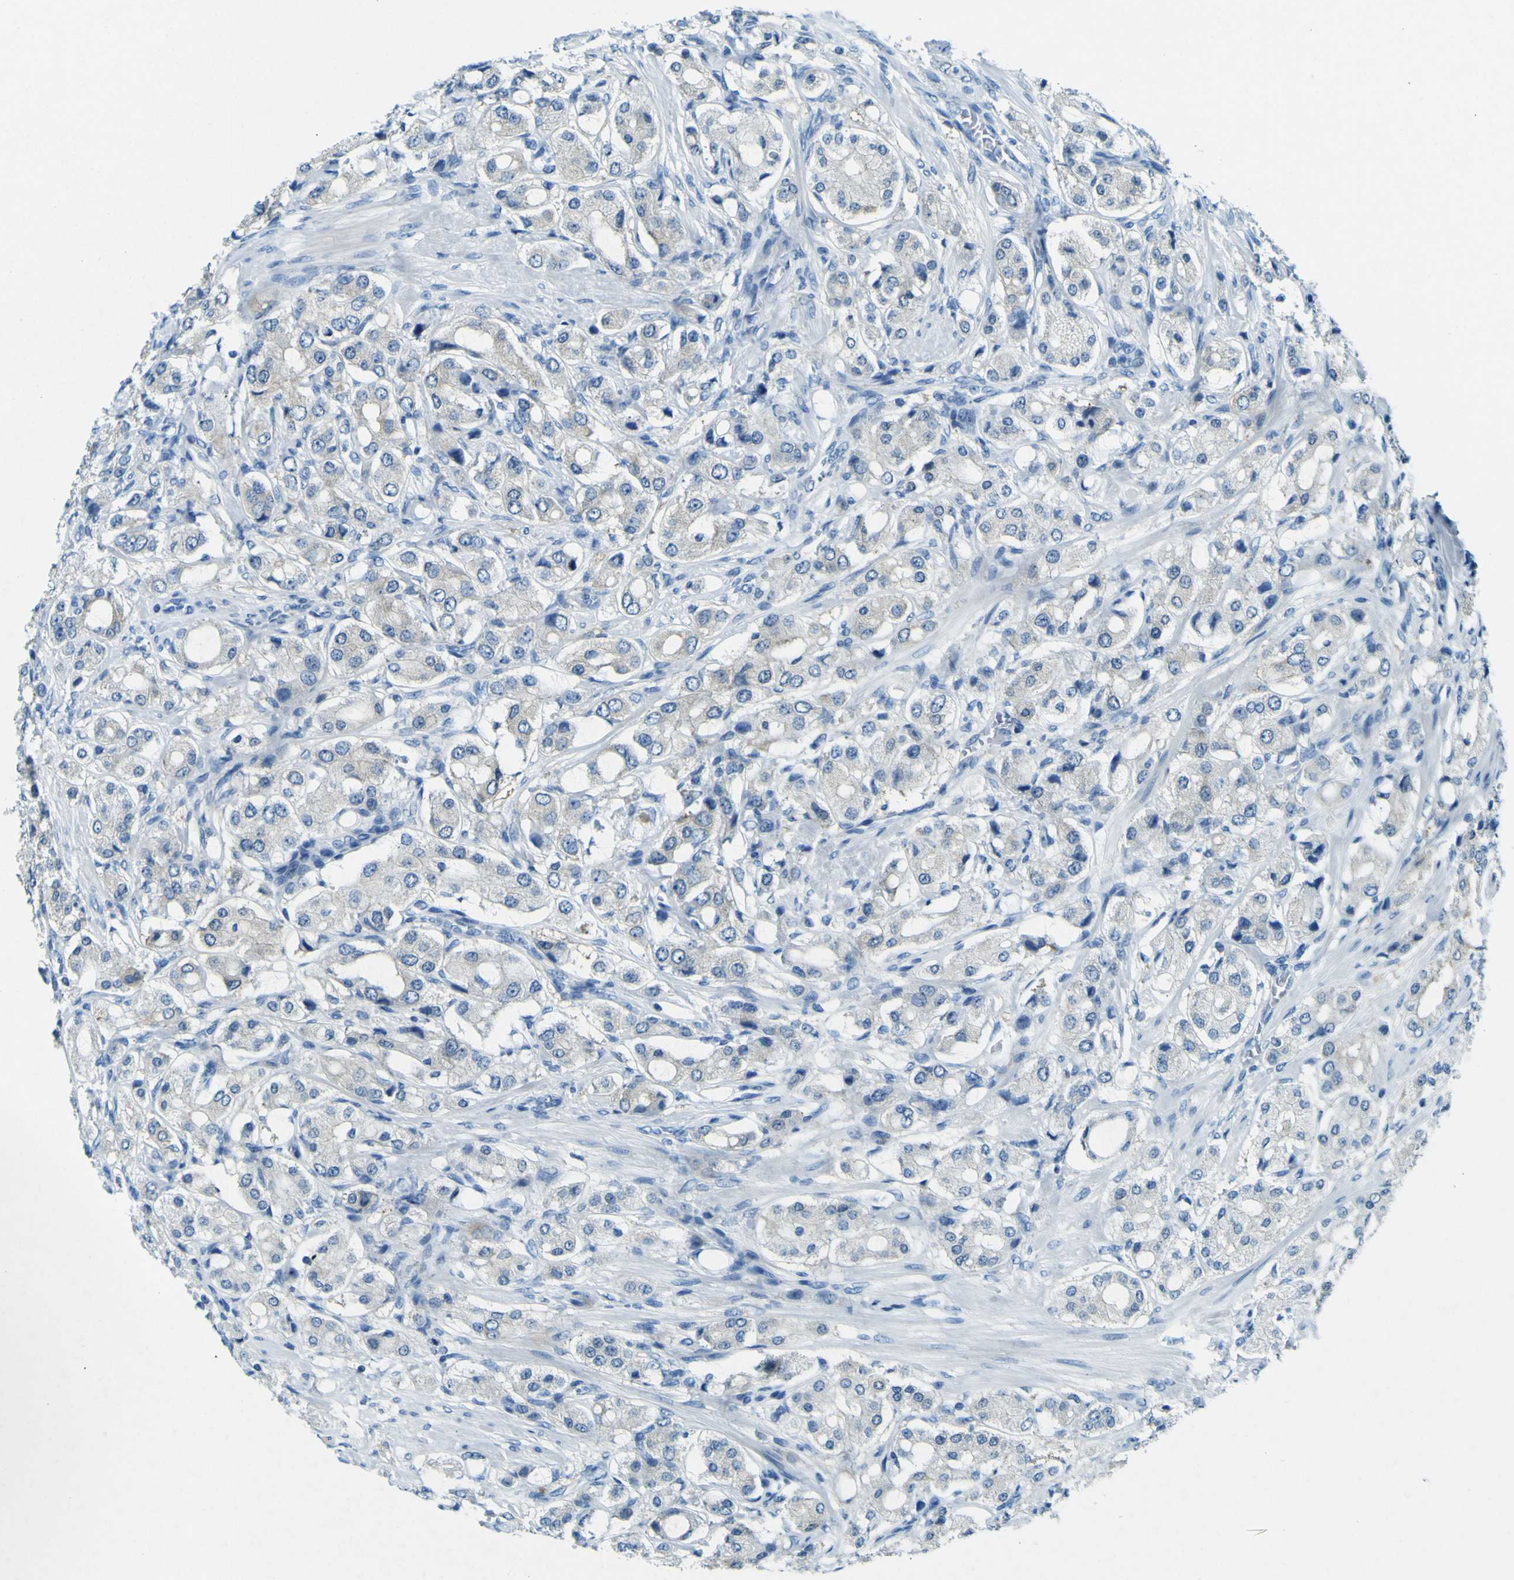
{"staining": {"intensity": "weak", "quantity": "<25%", "location": "cytoplasmic/membranous"}, "tissue": "prostate cancer", "cell_type": "Tumor cells", "image_type": "cancer", "snomed": [{"axis": "morphology", "description": "Adenocarcinoma, High grade"}, {"axis": "topography", "description": "Prostate"}], "caption": "This photomicrograph is of high-grade adenocarcinoma (prostate) stained with IHC to label a protein in brown with the nuclei are counter-stained blue. There is no staining in tumor cells. (Brightfield microscopy of DAB (3,3'-diaminobenzidine) immunohistochemistry (IHC) at high magnification).", "gene": "SORCS1", "patient": {"sex": "male", "age": 65}}